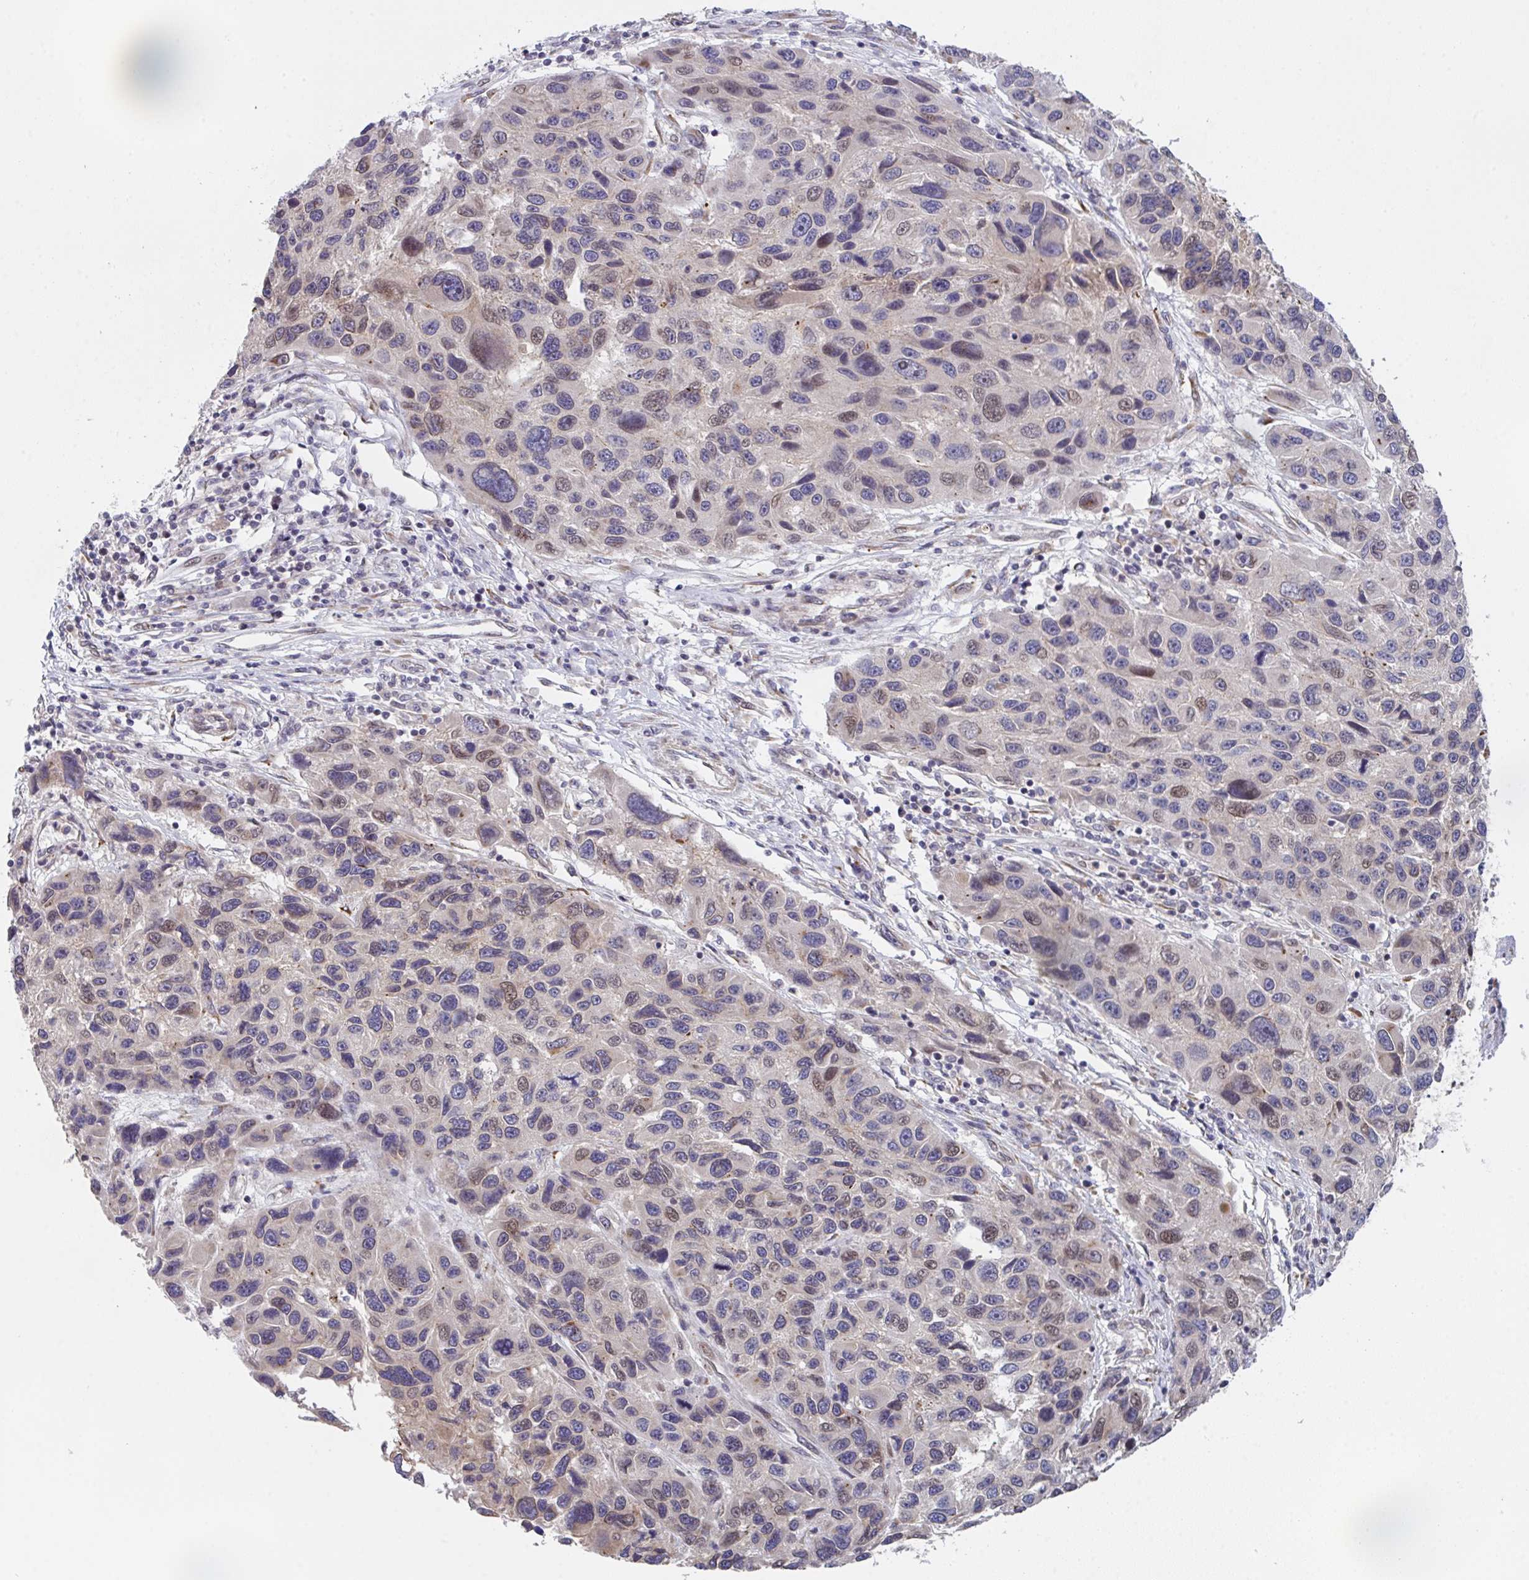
{"staining": {"intensity": "moderate", "quantity": "25%-75%", "location": "nuclear"}, "tissue": "melanoma", "cell_type": "Tumor cells", "image_type": "cancer", "snomed": [{"axis": "morphology", "description": "Malignant melanoma, NOS"}, {"axis": "topography", "description": "Skin"}], "caption": "Tumor cells exhibit moderate nuclear expression in about 25%-75% of cells in melanoma.", "gene": "RBM18", "patient": {"sex": "male", "age": 53}}